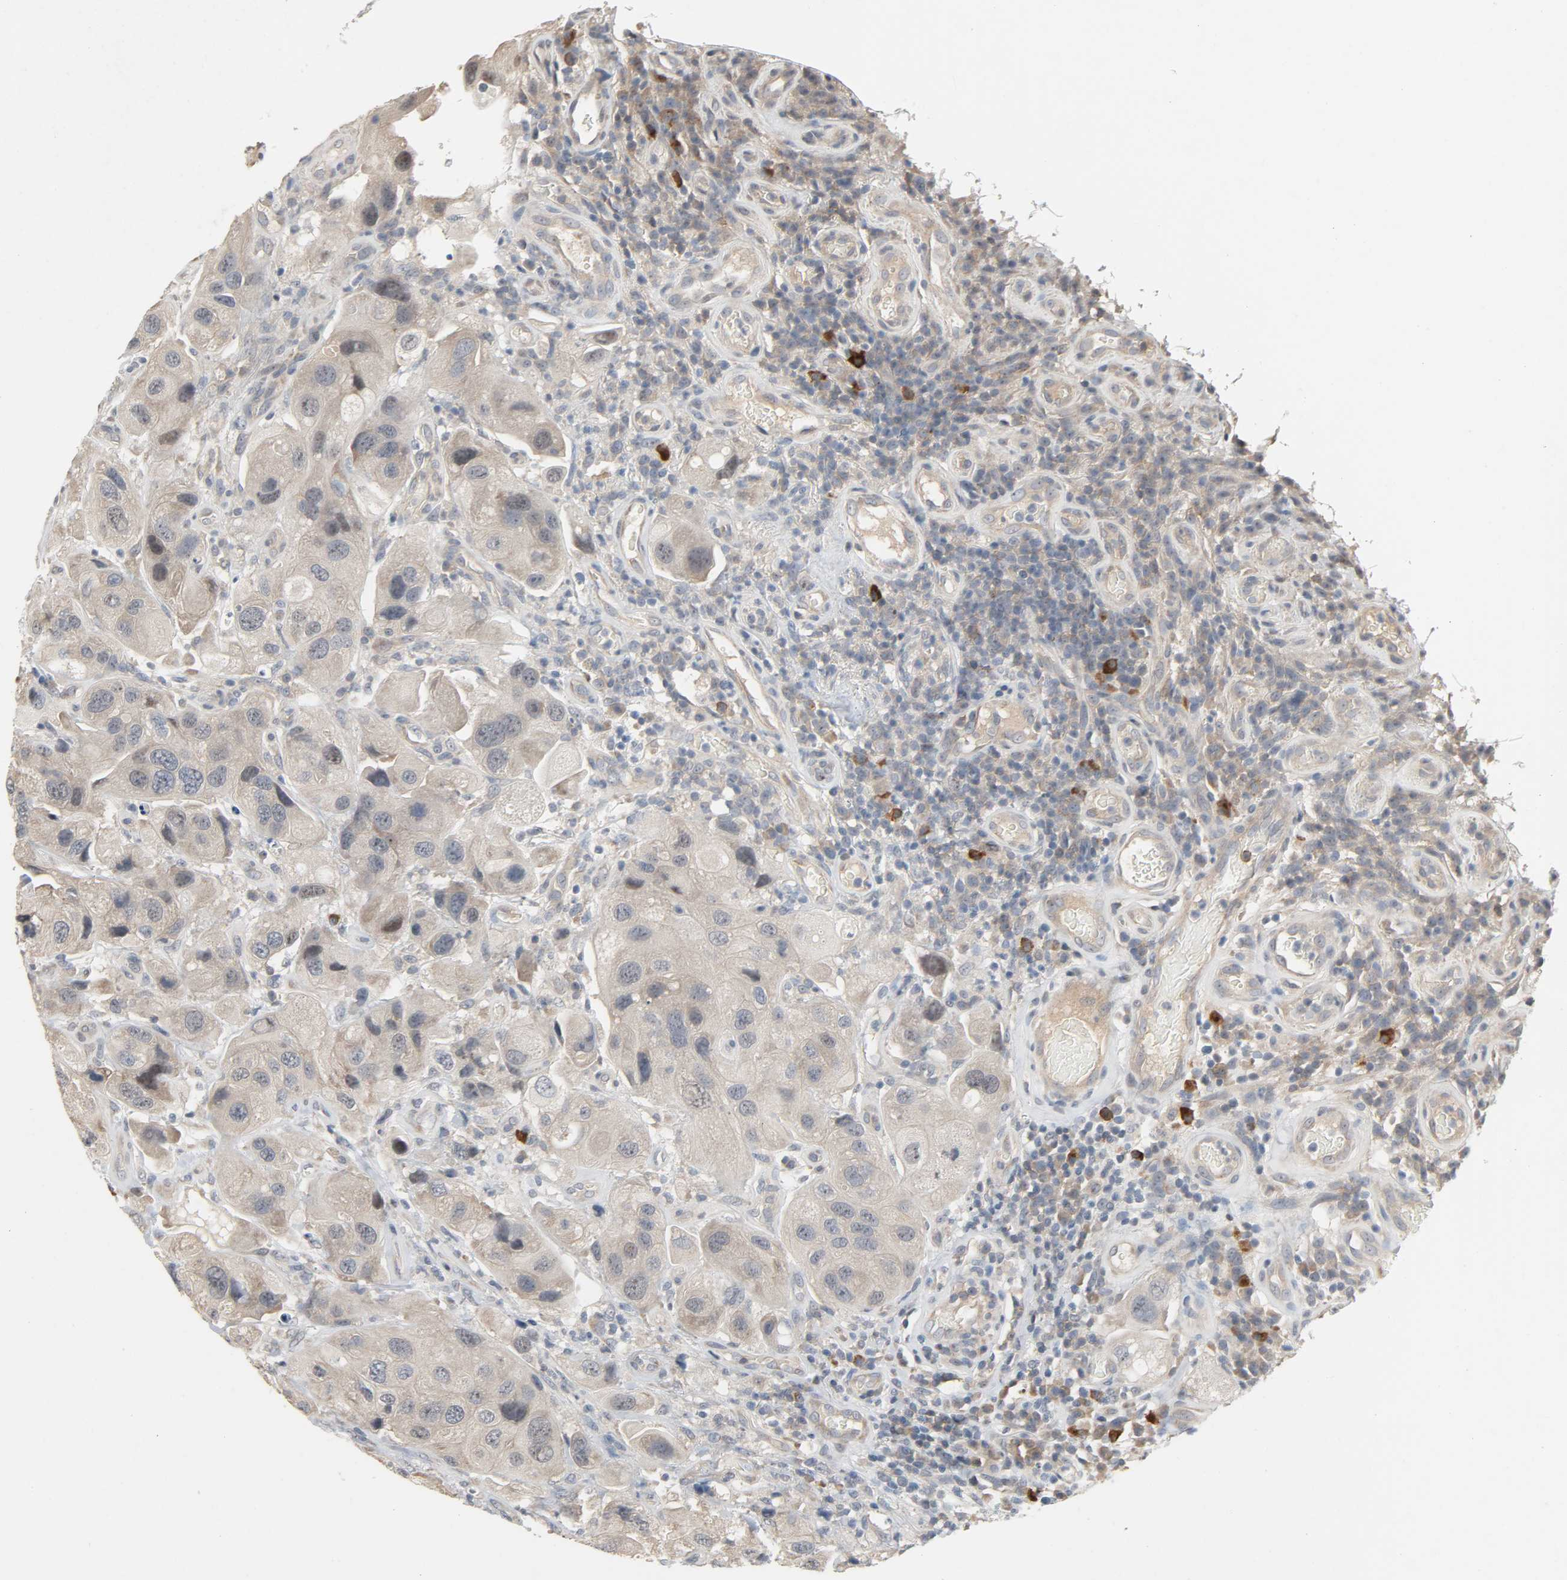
{"staining": {"intensity": "weak", "quantity": "<25%", "location": "cytoplasmic/membranous"}, "tissue": "urothelial cancer", "cell_type": "Tumor cells", "image_type": "cancer", "snomed": [{"axis": "morphology", "description": "Urothelial carcinoma, High grade"}, {"axis": "topography", "description": "Urinary bladder"}], "caption": "Immunohistochemical staining of human urothelial carcinoma (high-grade) shows no significant expression in tumor cells.", "gene": "CD4", "patient": {"sex": "female", "age": 64}}